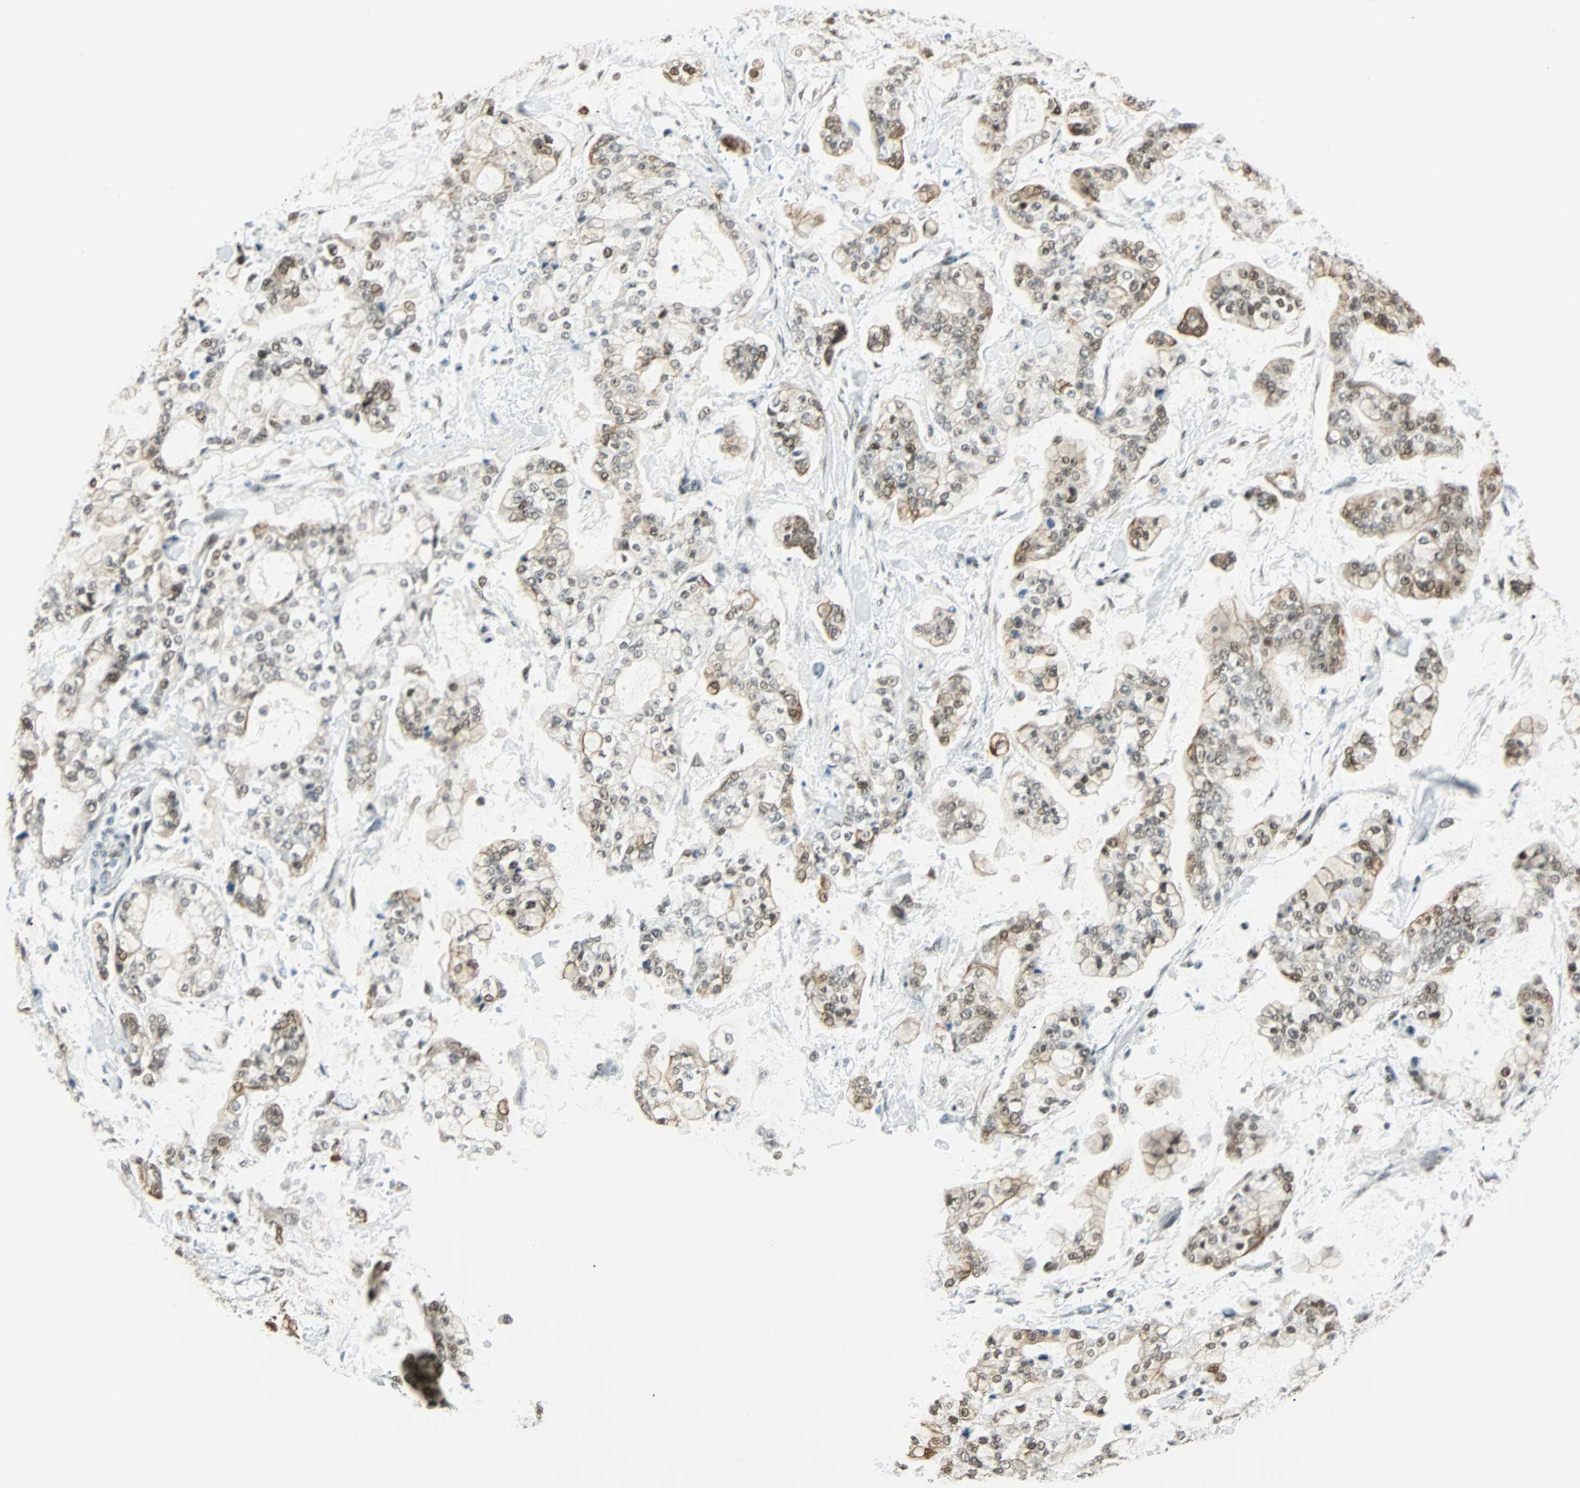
{"staining": {"intensity": "moderate", "quantity": "<25%", "location": "cytoplasmic/membranous,nuclear"}, "tissue": "stomach cancer", "cell_type": "Tumor cells", "image_type": "cancer", "snomed": [{"axis": "morphology", "description": "Normal tissue, NOS"}, {"axis": "morphology", "description": "Adenocarcinoma, NOS"}, {"axis": "topography", "description": "Stomach, upper"}, {"axis": "topography", "description": "Stomach"}], "caption": "Human adenocarcinoma (stomach) stained for a protein (brown) shows moderate cytoplasmic/membranous and nuclear positive expression in about <25% of tumor cells.", "gene": "NELFE", "patient": {"sex": "male", "age": 76}}